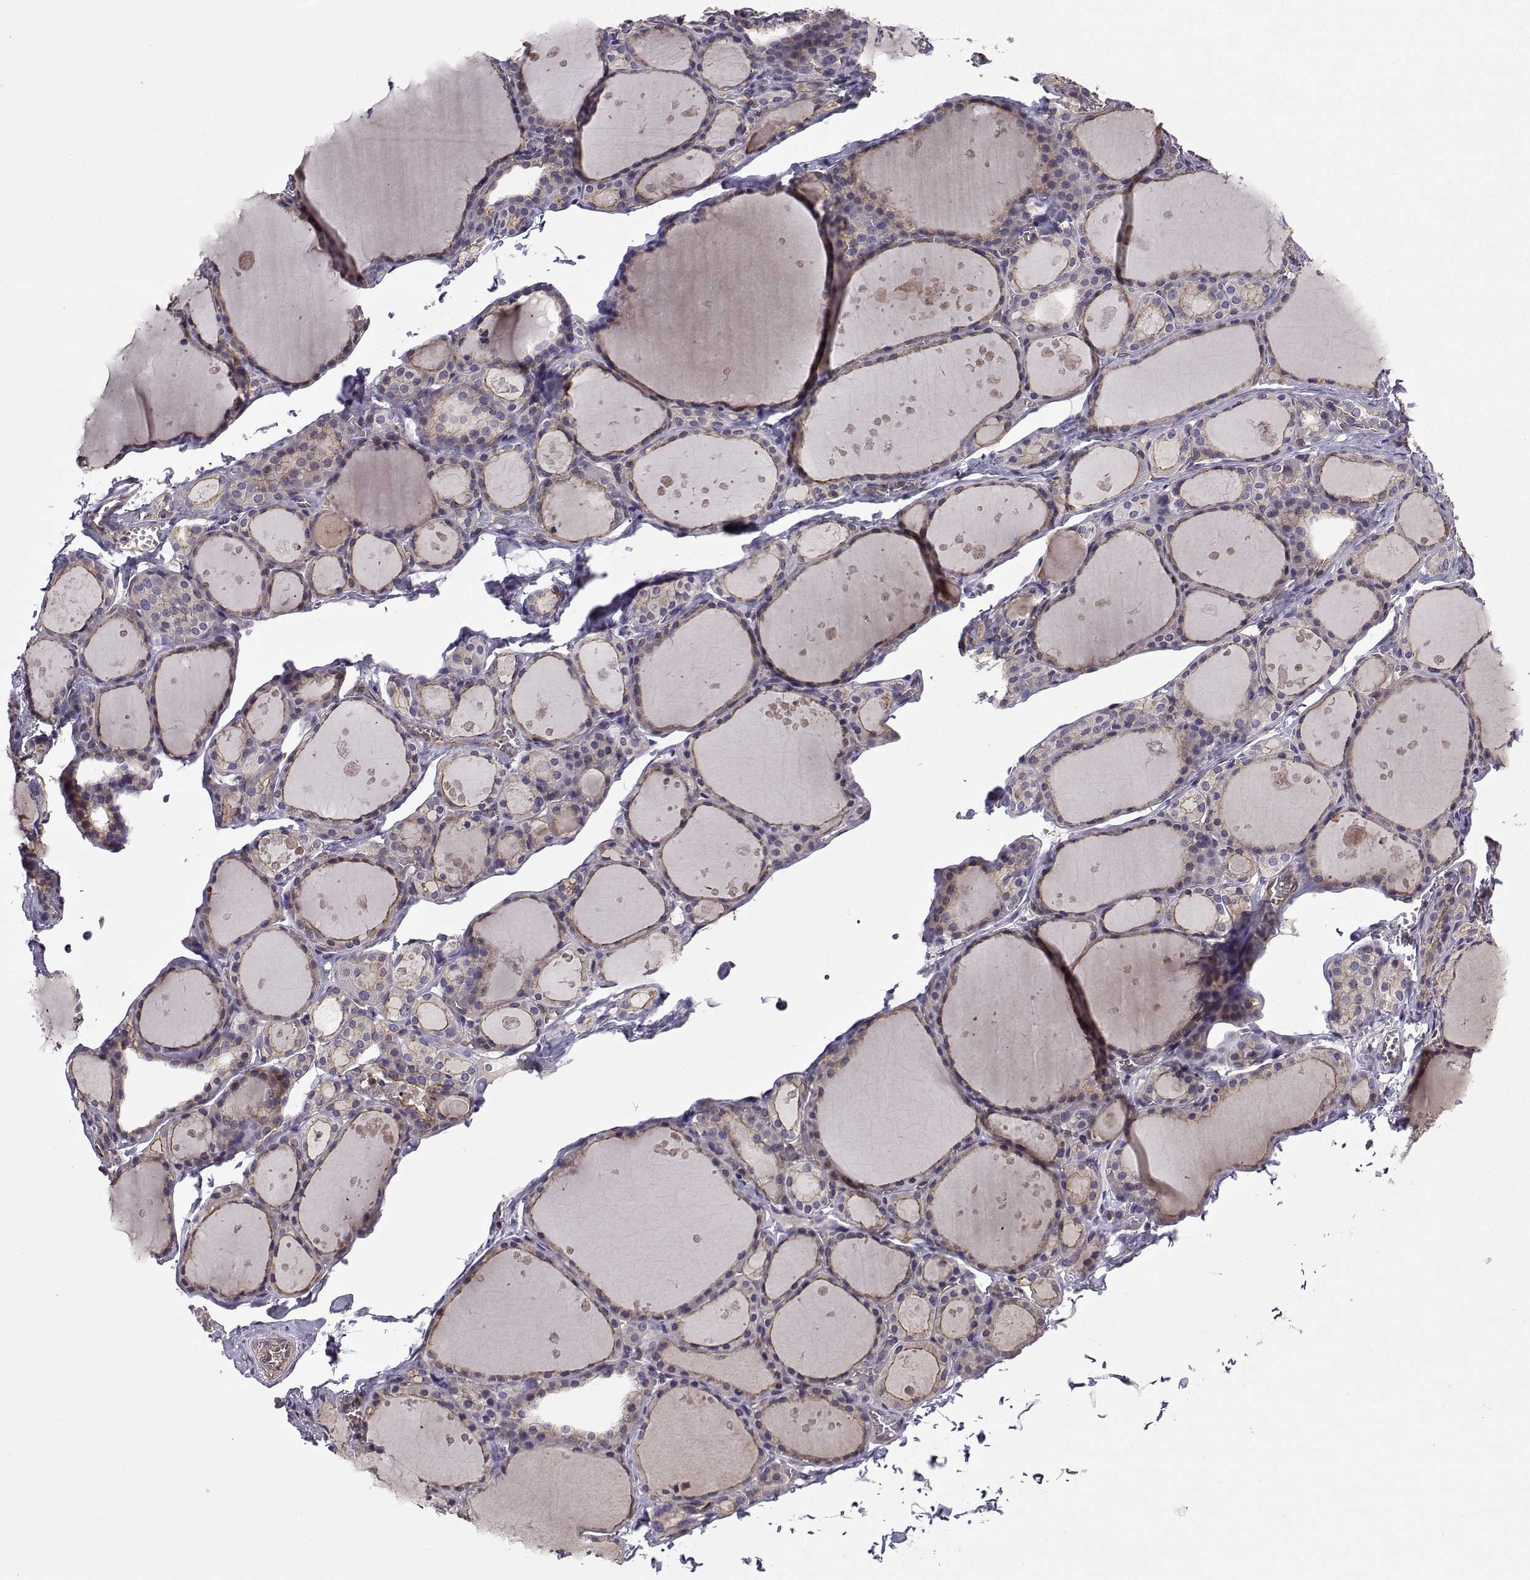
{"staining": {"intensity": "moderate", "quantity": ">75%", "location": "cytoplasmic/membranous"}, "tissue": "thyroid gland", "cell_type": "Glandular cells", "image_type": "normal", "snomed": [{"axis": "morphology", "description": "Normal tissue, NOS"}, {"axis": "topography", "description": "Thyroid gland"}], "caption": "DAB (3,3'-diaminobenzidine) immunohistochemical staining of benign human thyroid gland exhibits moderate cytoplasmic/membranous protein staining in about >75% of glandular cells. Ihc stains the protein of interest in brown and the nuclei are stained blue.", "gene": "ITGB8", "patient": {"sex": "male", "age": 68}}